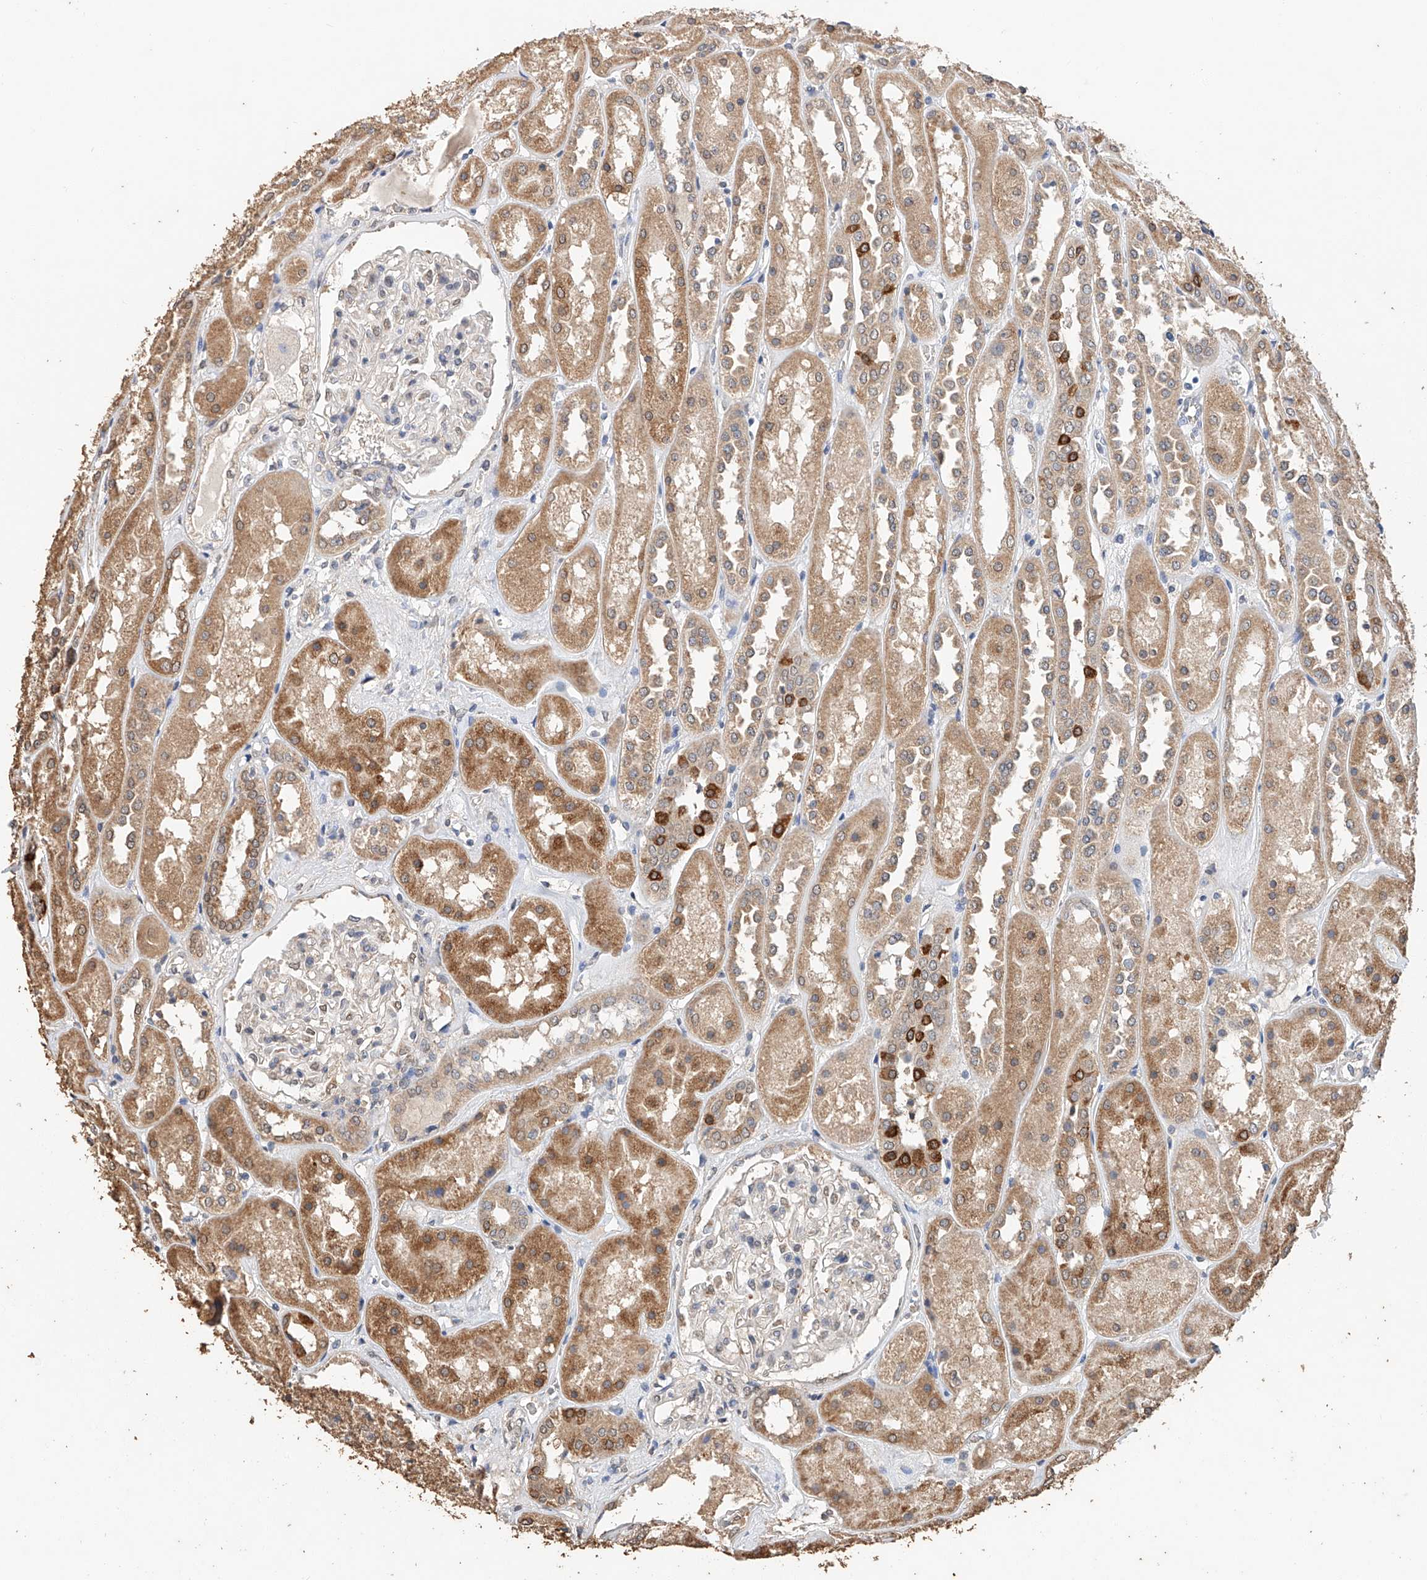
{"staining": {"intensity": "negative", "quantity": "none", "location": "none"}, "tissue": "kidney", "cell_type": "Cells in glomeruli", "image_type": "normal", "snomed": [{"axis": "morphology", "description": "Normal tissue, NOS"}, {"axis": "topography", "description": "Kidney"}], "caption": "Kidney stained for a protein using immunohistochemistry reveals no expression cells in glomeruli.", "gene": "CERS4", "patient": {"sex": "male", "age": 70}}